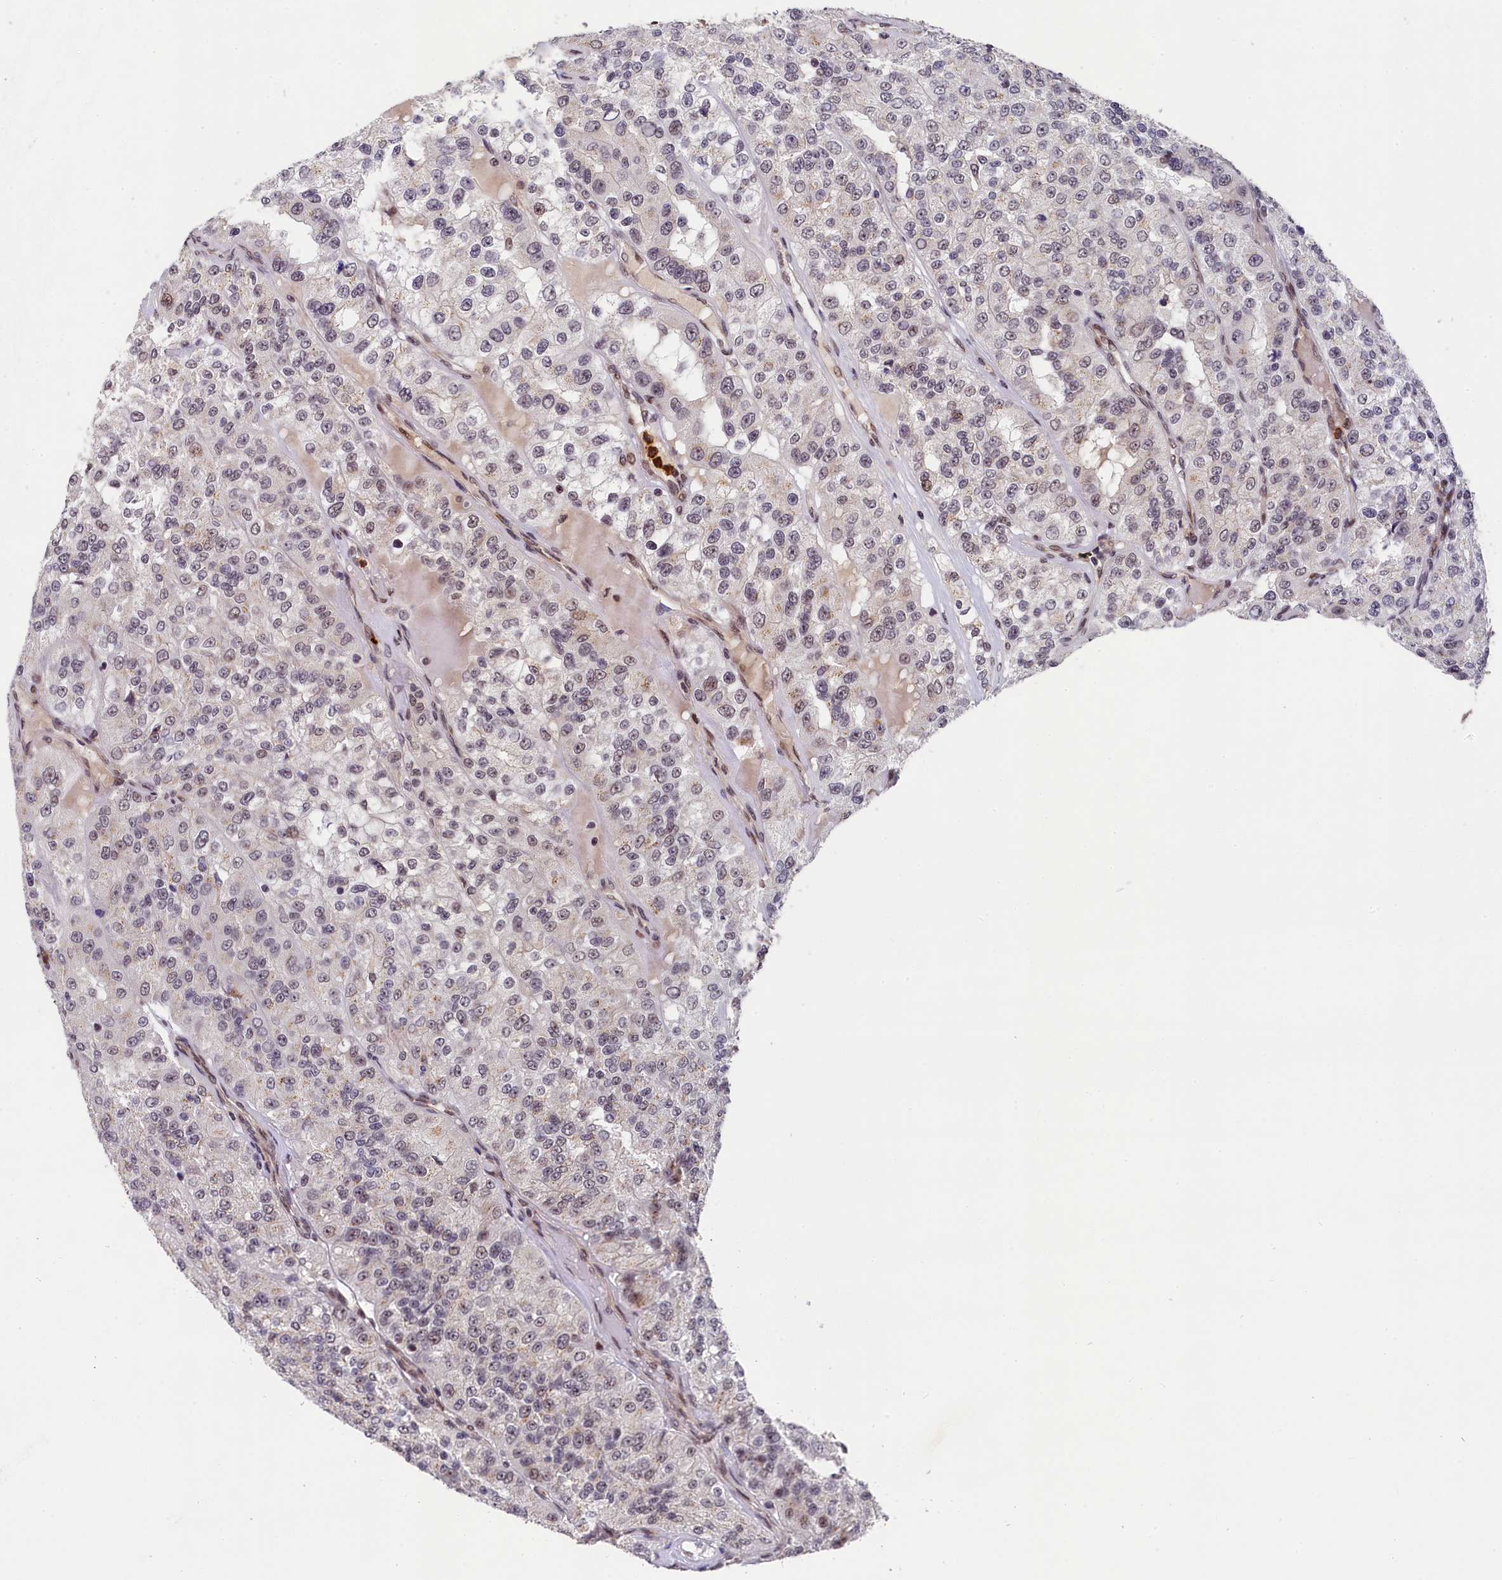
{"staining": {"intensity": "weak", "quantity": "<25%", "location": "nuclear"}, "tissue": "renal cancer", "cell_type": "Tumor cells", "image_type": "cancer", "snomed": [{"axis": "morphology", "description": "Adenocarcinoma, NOS"}, {"axis": "topography", "description": "Kidney"}], "caption": "DAB (3,3'-diaminobenzidine) immunohistochemical staining of human adenocarcinoma (renal) demonstrates no significant staining in tumor cells.", "gene": "ADIG", "patient": {"sex": "female", "age": 63}}